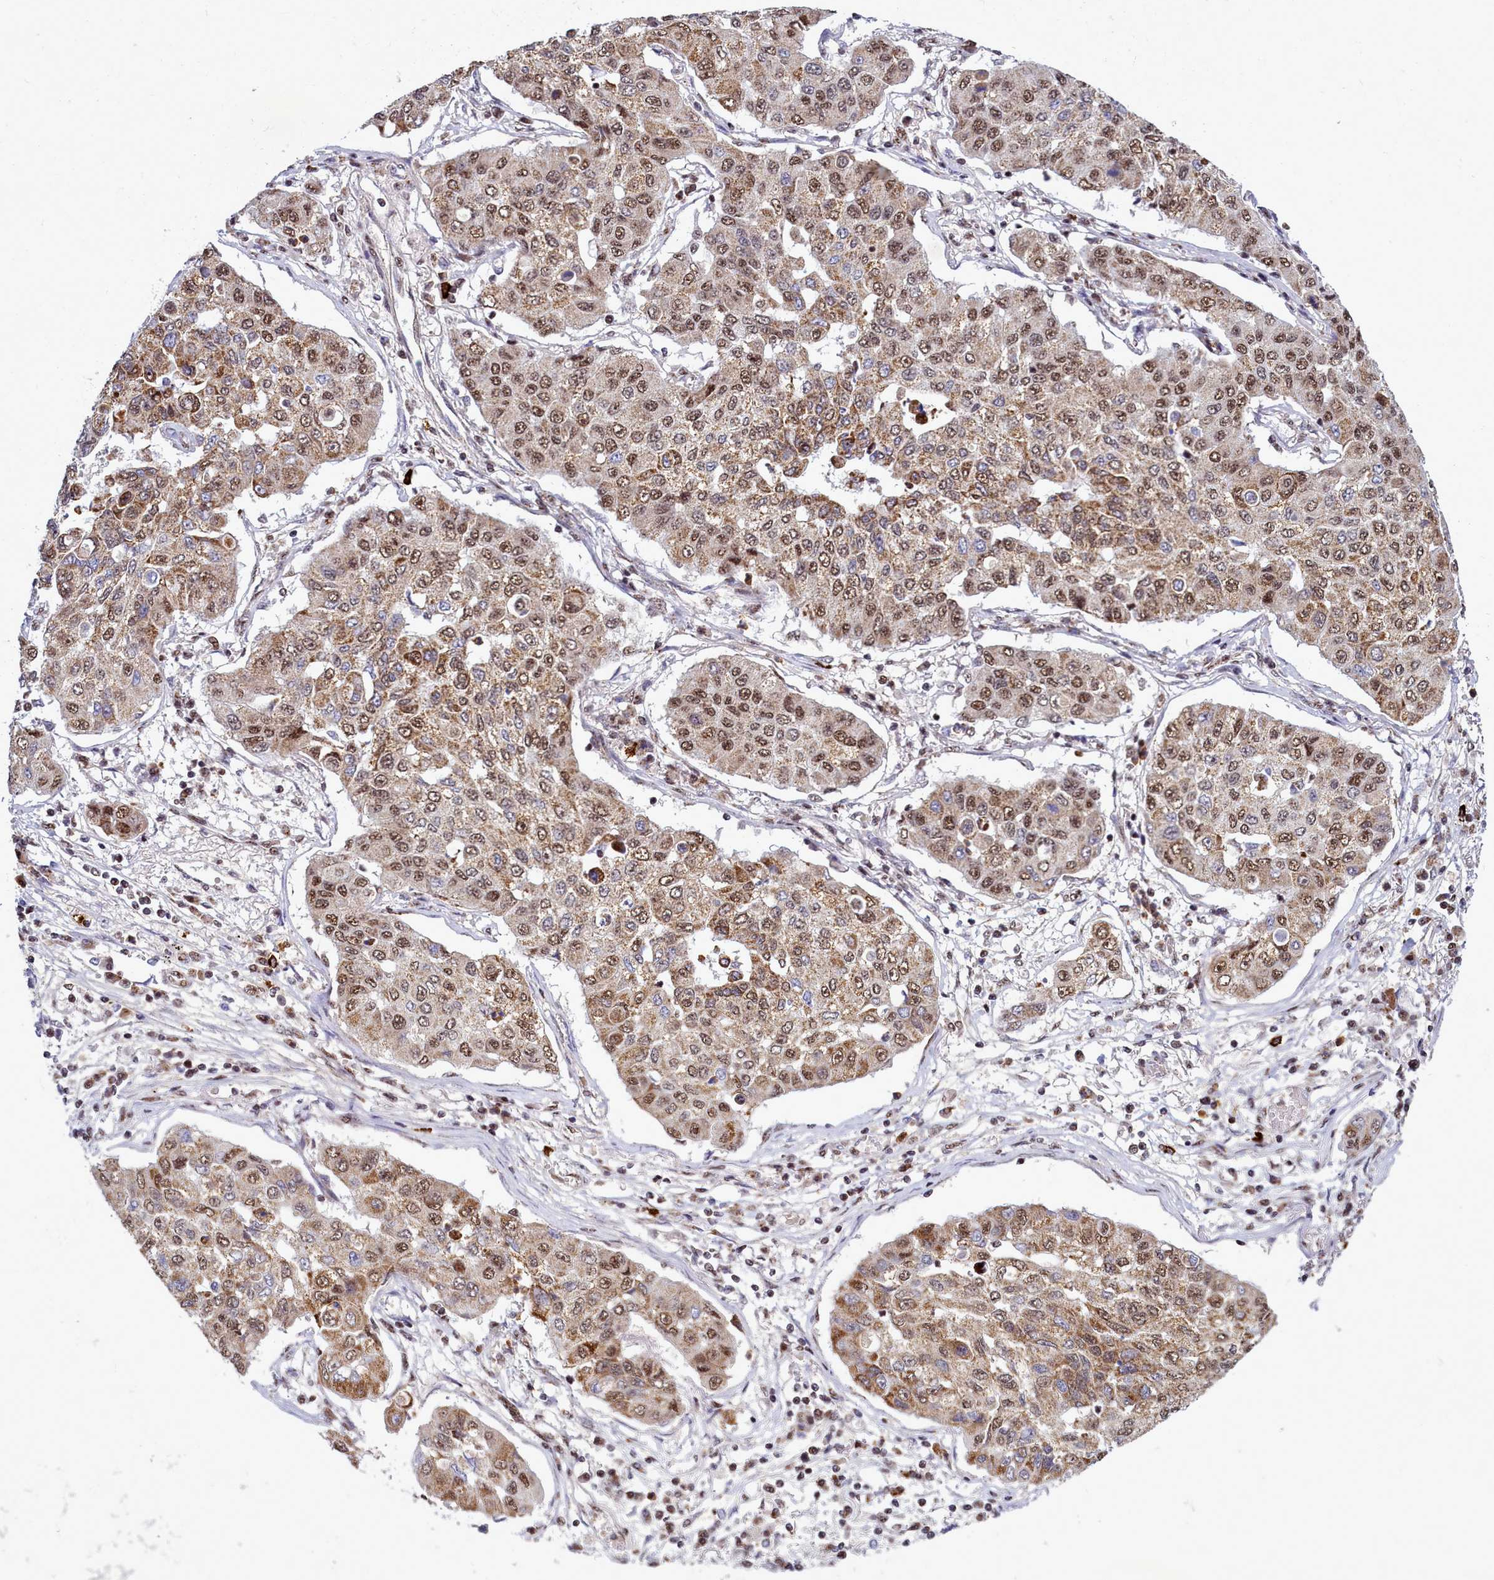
{"staining": {"intensity": "moderate", "quantity": ">75%", "location": "cytoplasmic/membranous,nuclear"}, "tissue": "lung cancer", "cell_type": "Tumor cells", "image_type": "cancer", "snomed": [{"axis": "morphology", "description": "Squamous cell carcinoma, NOS"}, {"axis": "topography", "description": "Lung"}], "caption": "Lung cancer tissue displays moderate cytoplasmic/membranous and nuclear expression in about >75% of tumor cells, visualized by immunohistochemistry. (Stains: DAB (3,3'-diaminobenzidine) in brown, nuclei in blue, Microscopy: brightfield microscopy at high magnification).", "gene": "POM121L2", "patient": {"sex": "male", "age": 74}}